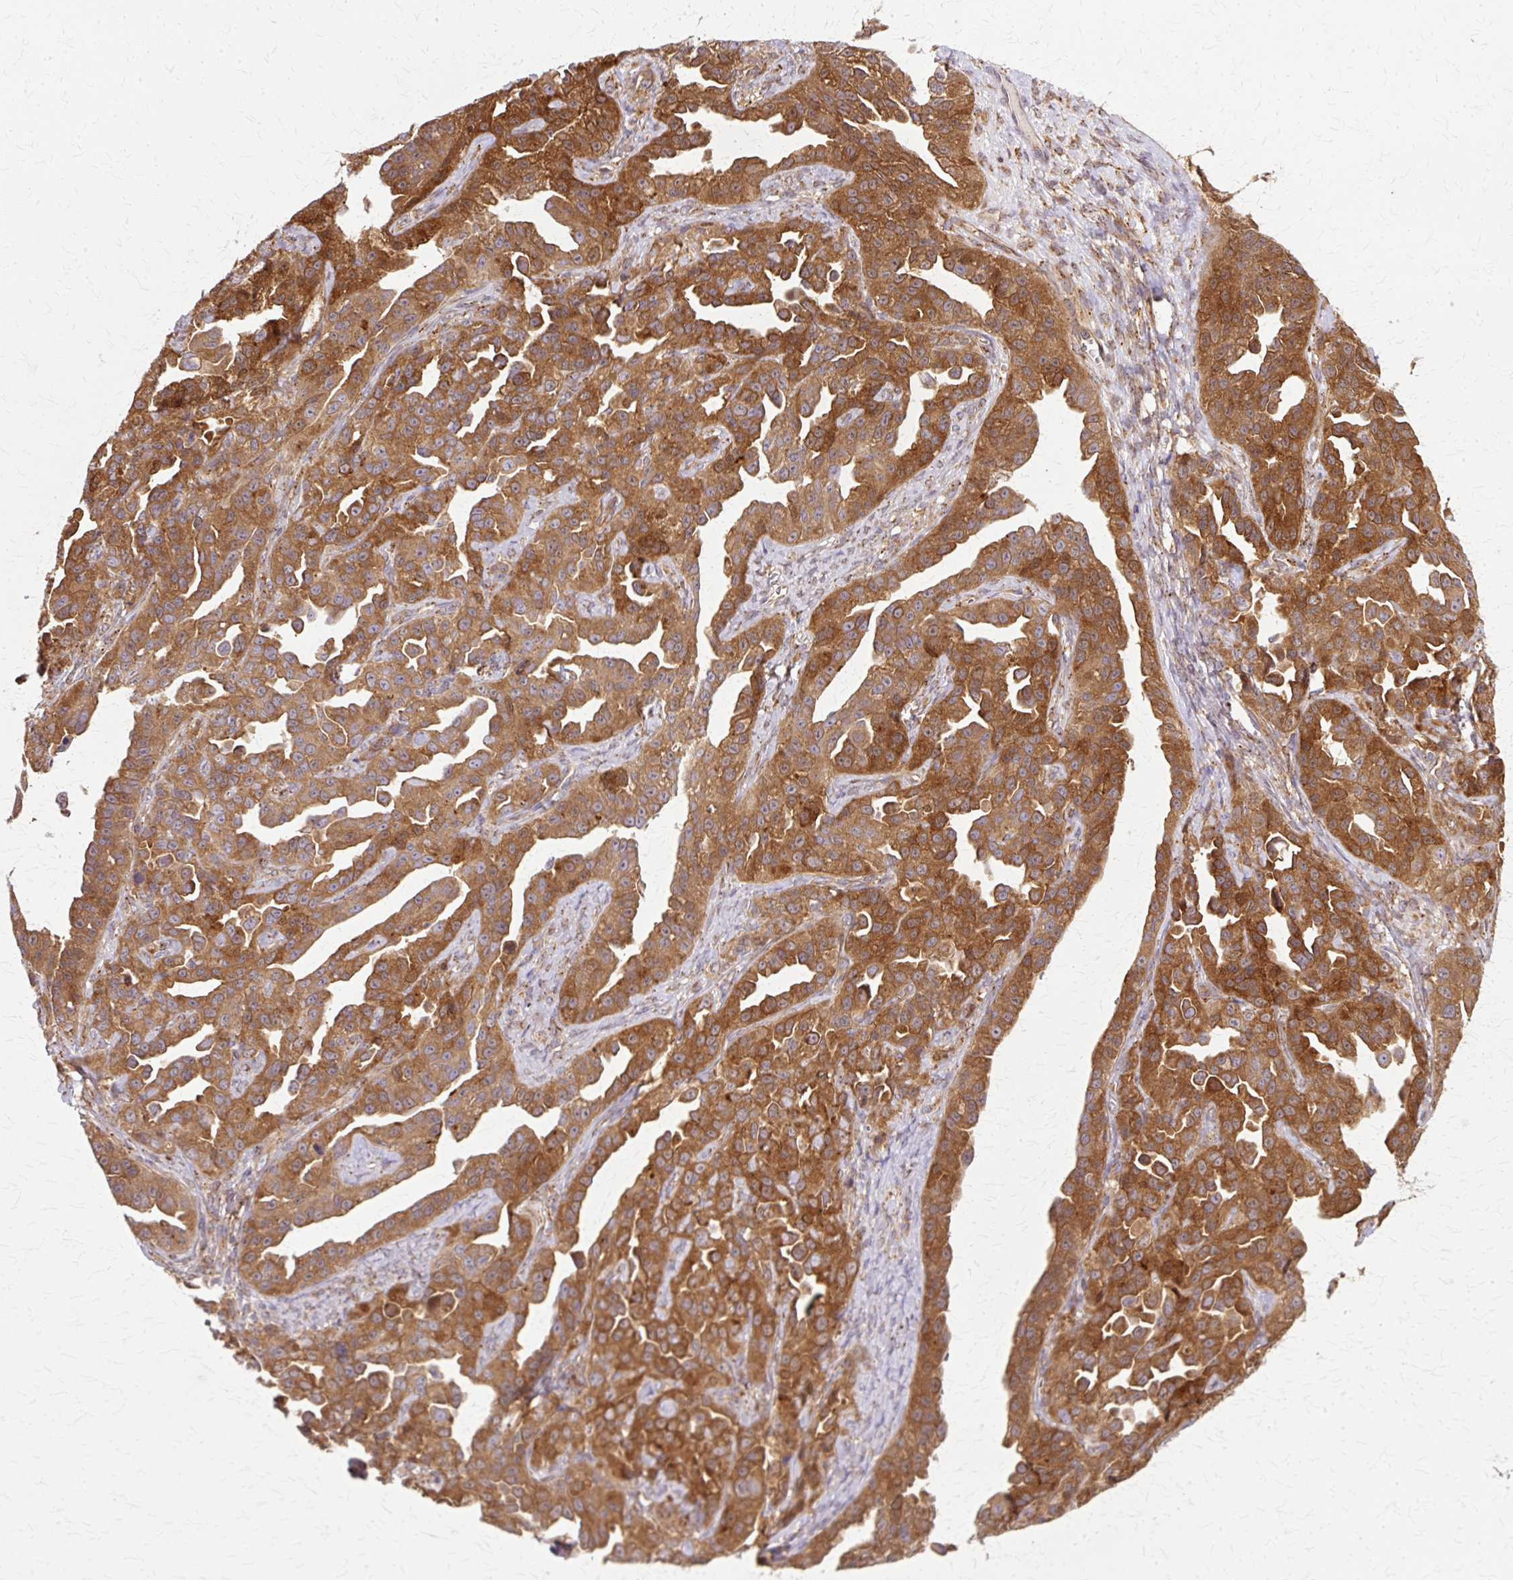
{"staining": {"intensity": "strong", "quantity": ">75%", "location": "cytoplasmic/membranous"}, "tissue": "ovarian cancer", "cell_type": "Tumor cells", "image_type": "cancer", "snomed": [{"axis": "morphology", "description": "Cystadenocarcinoma, serous, NOS"}, {"axis": "topography", "description": "Ovary"}], "caption": "Ovarian serous cystadenocarcinoma stained for a protein (brown) exhibits strong cytoplasmic/membranous positive positivity in approximately >75% of tumor cells.", "gene": "COPB1", "patient": {"sex": "female", "age": 75}}